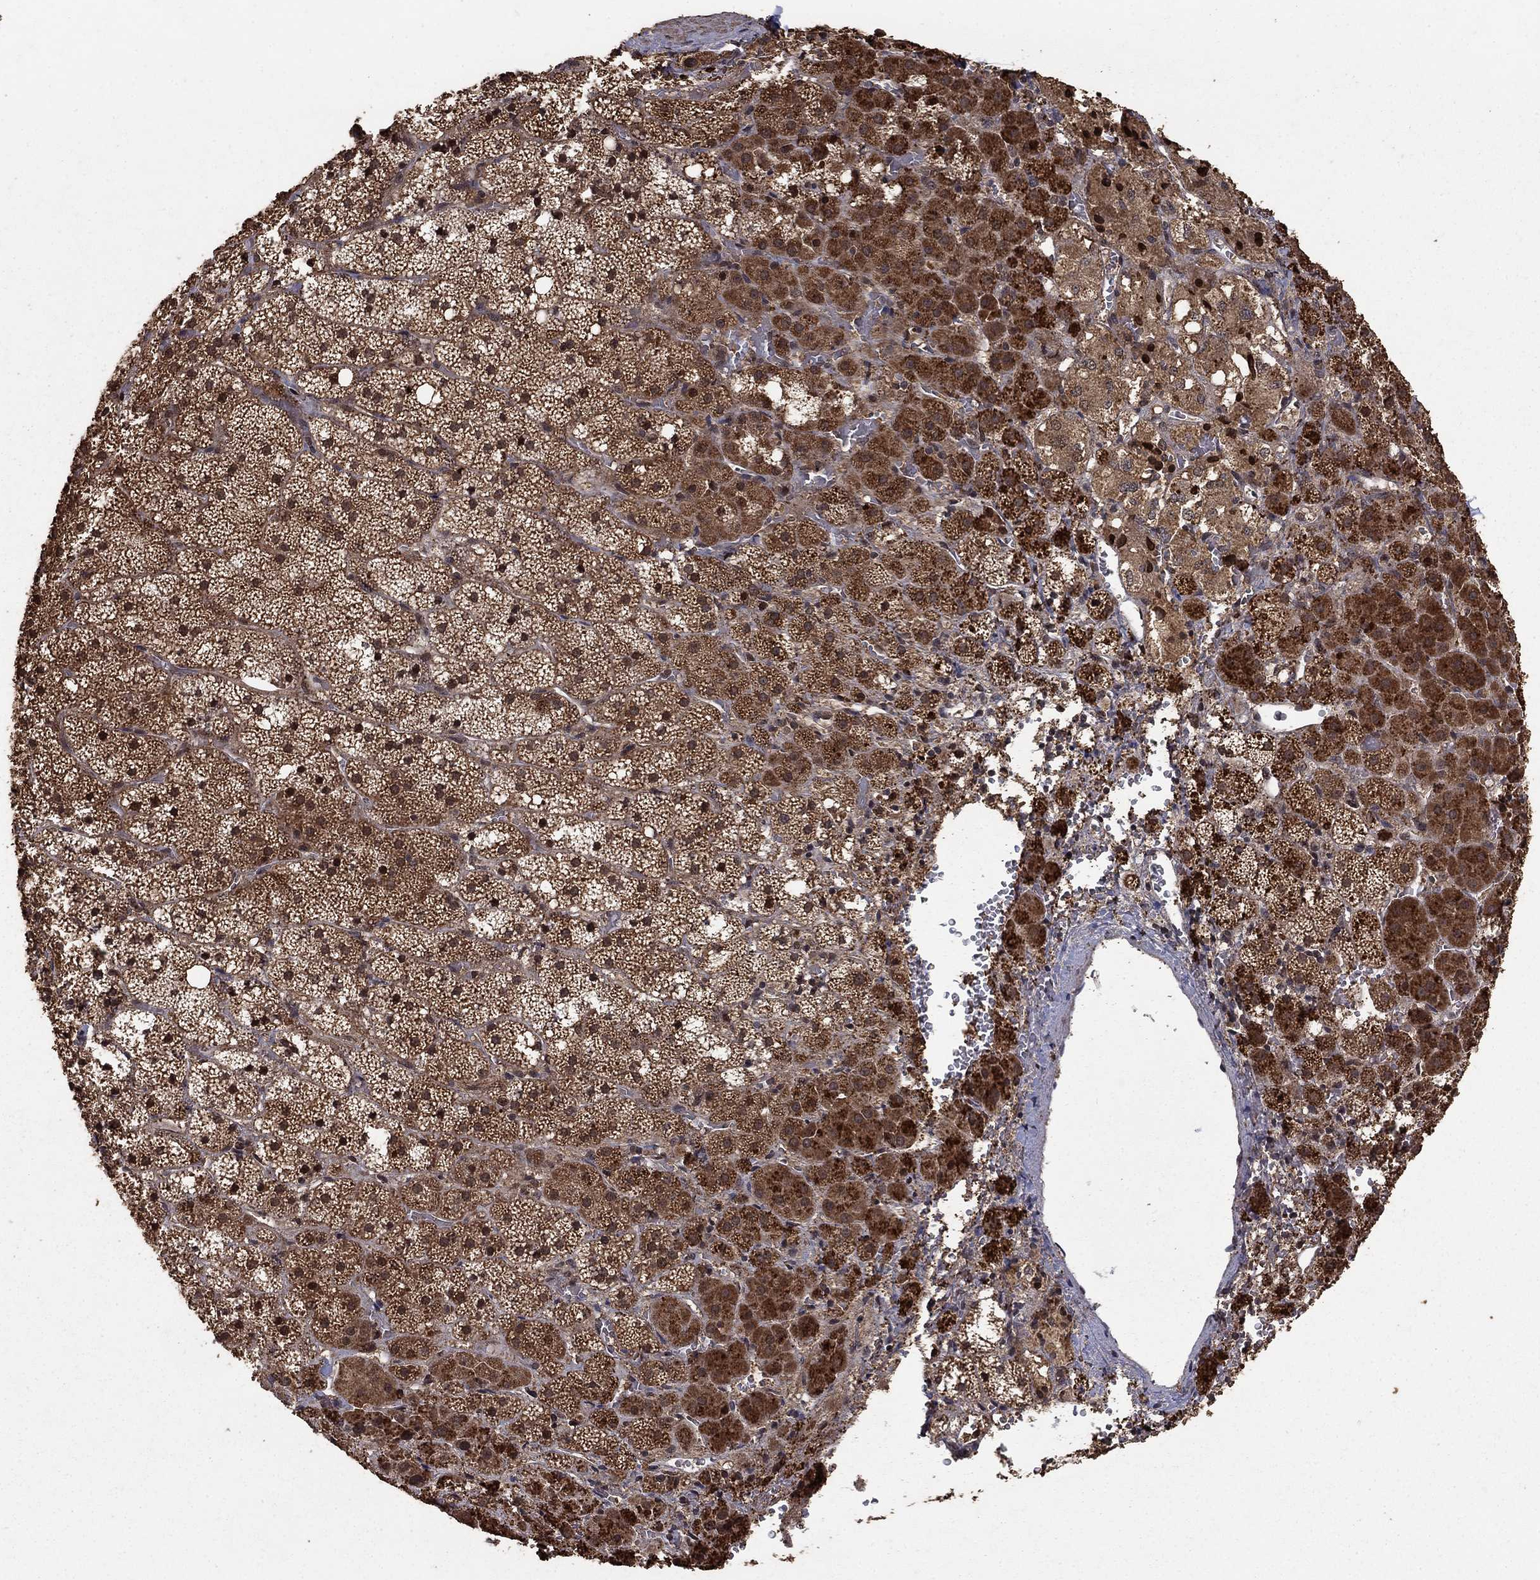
{"staining": {"intensity": "strong", "quantity": ">75%", "location": "cytoplasmic/membranous"}, "tissue": "adrenal gland", "cell_type": "Glandular cells", "image_type": "normal", "snomed": [{"axis": "morphology", "description": "Normal tissue, NOS"}, {"axis": "topography", "description": "Adrenal gland"}], "caption": "Protein expression analysis of normal human adrenal gland reveals strong cytoplasmic/membranous staining in about >75% of glandular cells. The protein of interest is shown in brown color, while the nuclei are stained blue.", "gene": "PRDM1", "patient": {"sex": "male", "age": 53}}